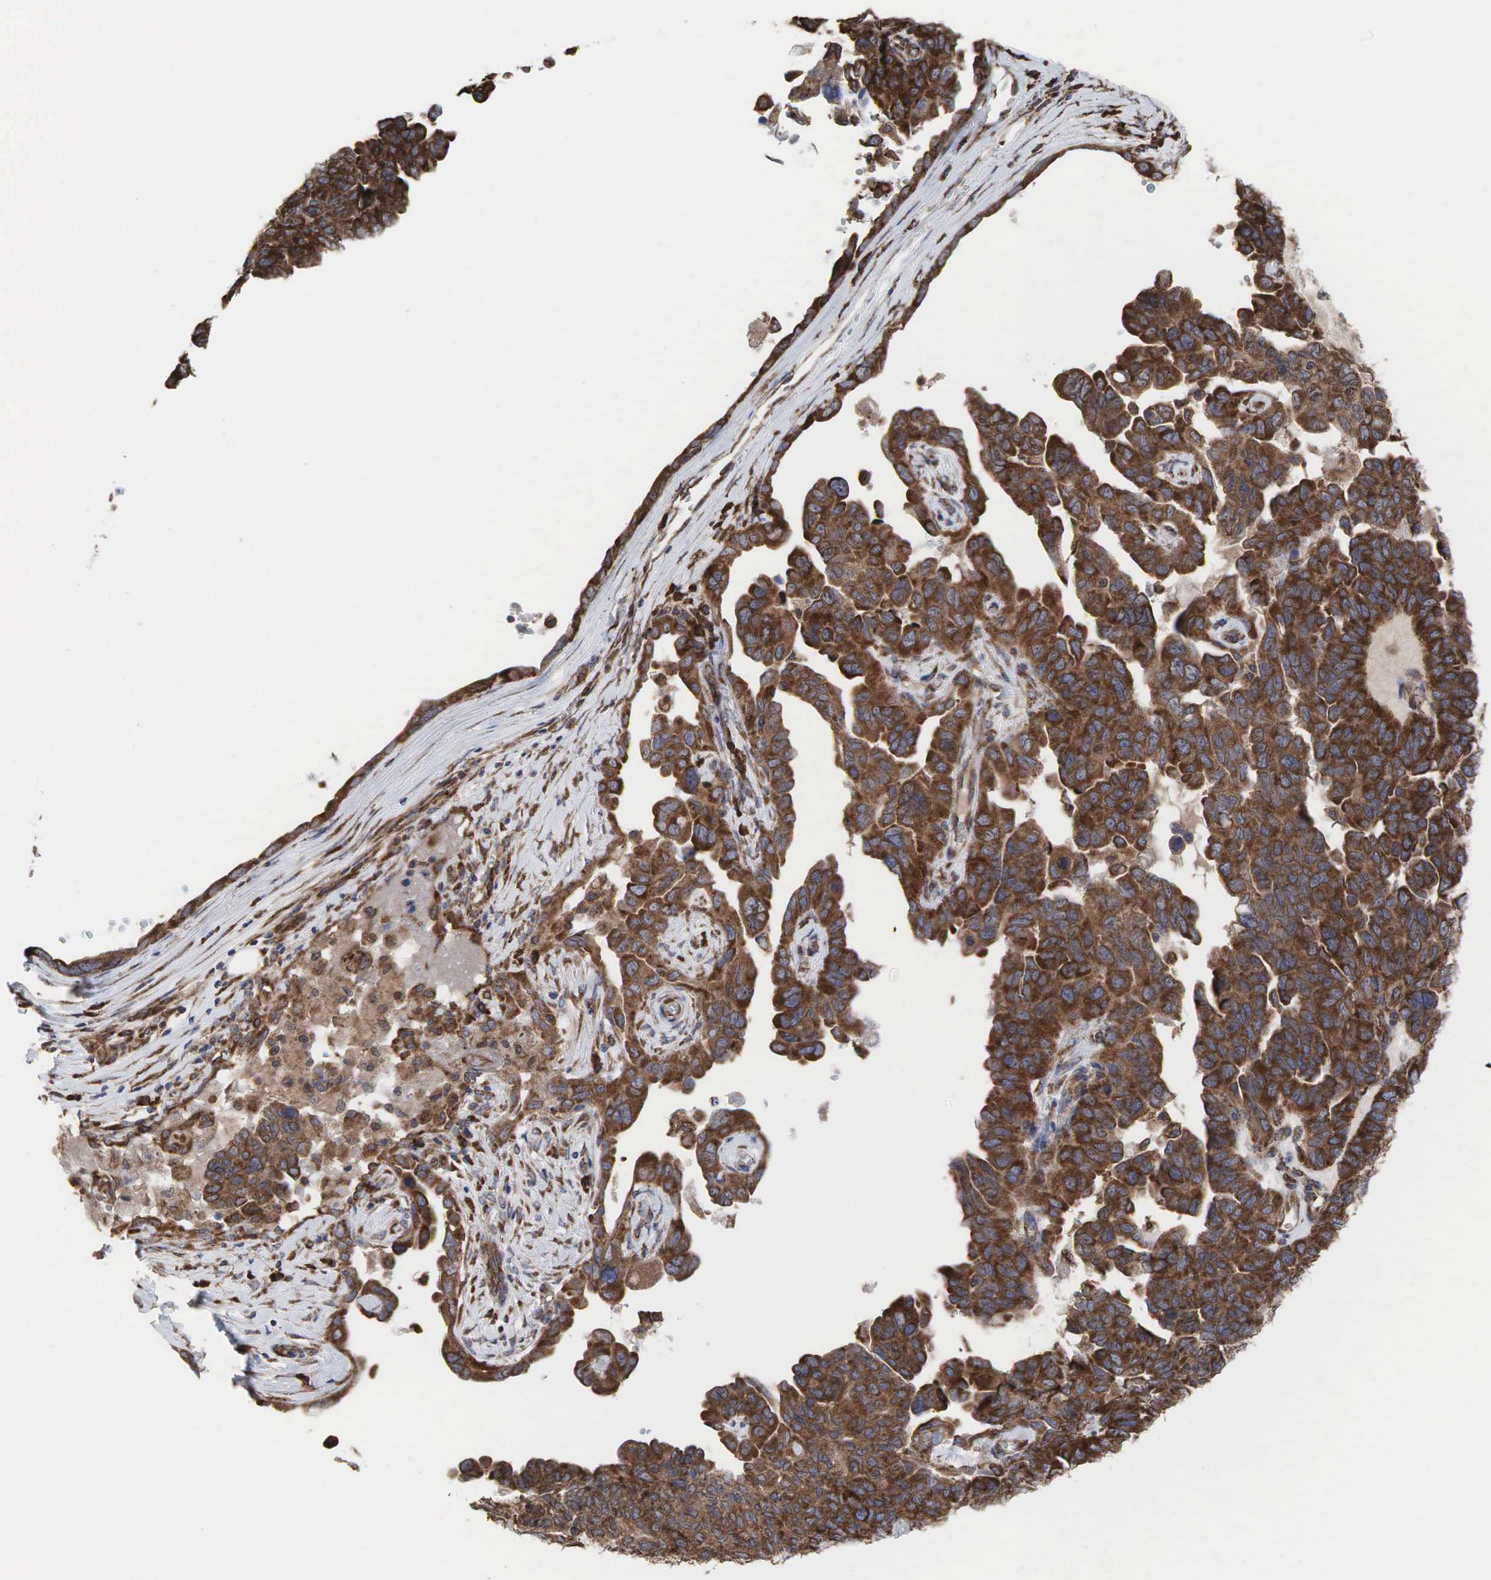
{"staining": {"intensity": "strong", "quantity": ">75%", "location": "cytoplasmic/membranous"}, "tissue": "ovarian cancer", "cell_type": "Tumor cells", "image_type": "cancer", "snomed": [{"axis": "morphology", "description": "Cystadenocarcinoma, serous, NOS"}, {"axis": "topography", "description": "Ovary"}], "caption": "Serous cystadenocarcinoma (ovarian) was stained to show a protein in brown. There is high levels of strong cytoplasmic/membranous positivity in about >75% of tumor cells.", "gene": "PABPC5", "patient": {"sex": "female", "age": 64}}